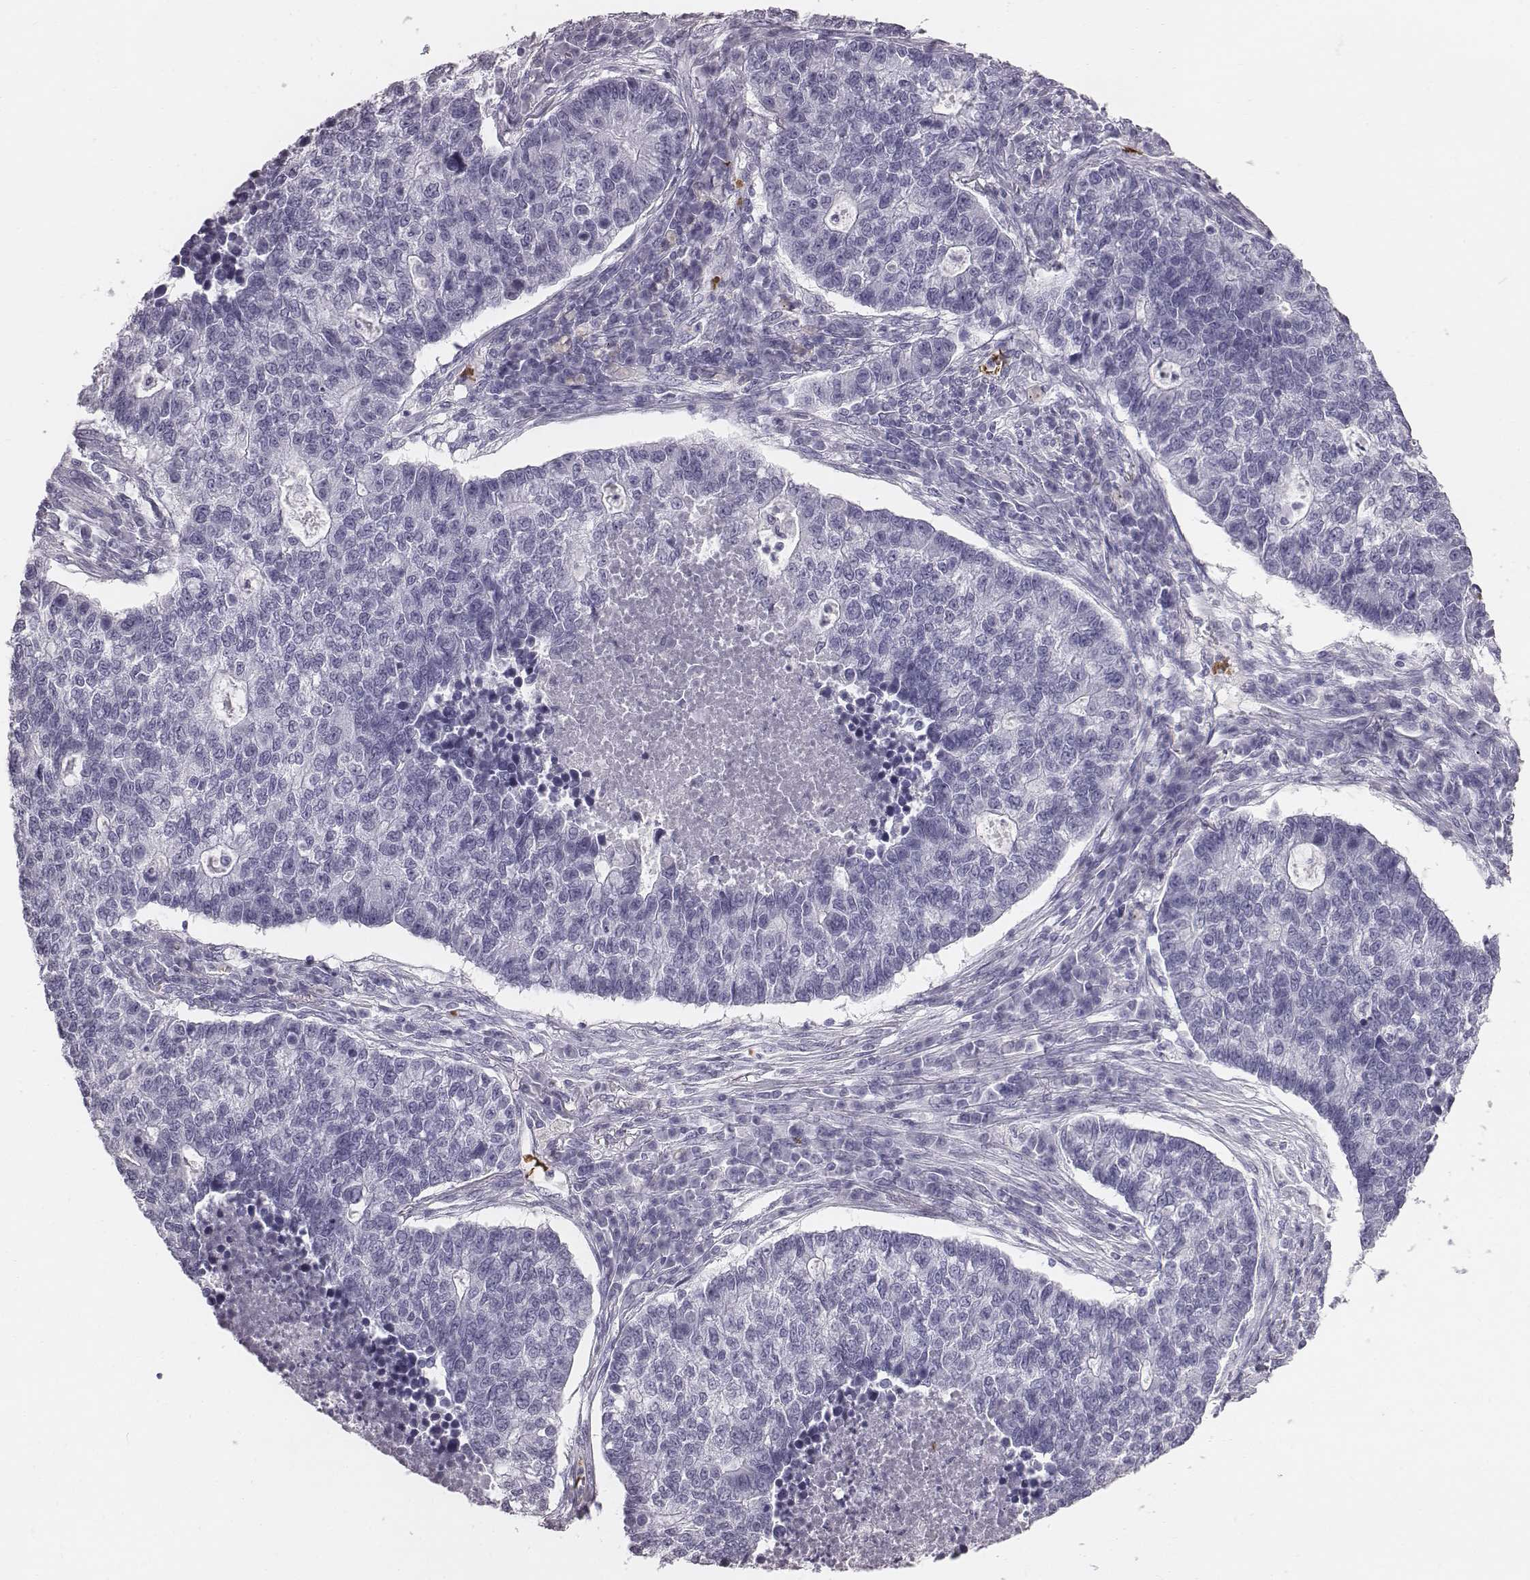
{"staining": {"intensity": "negative", "quantity": "none", "location": "none"}, "tissue": "lung cancer", "cell_type": "Tumor cells", "image_type": "cancer", "snomed": [{"axis": "morphology", "description": "Adenocarcinoma, NOS"}, {"axis": "topography", "description": "Lung"}], "caption": "IHC micrograph of human lung adenocarcinoma stained for a protein (brown), which shows no staining in tumor cells.", "gene": "HBZ", "patient": {"sex": "male", "age": 57}}